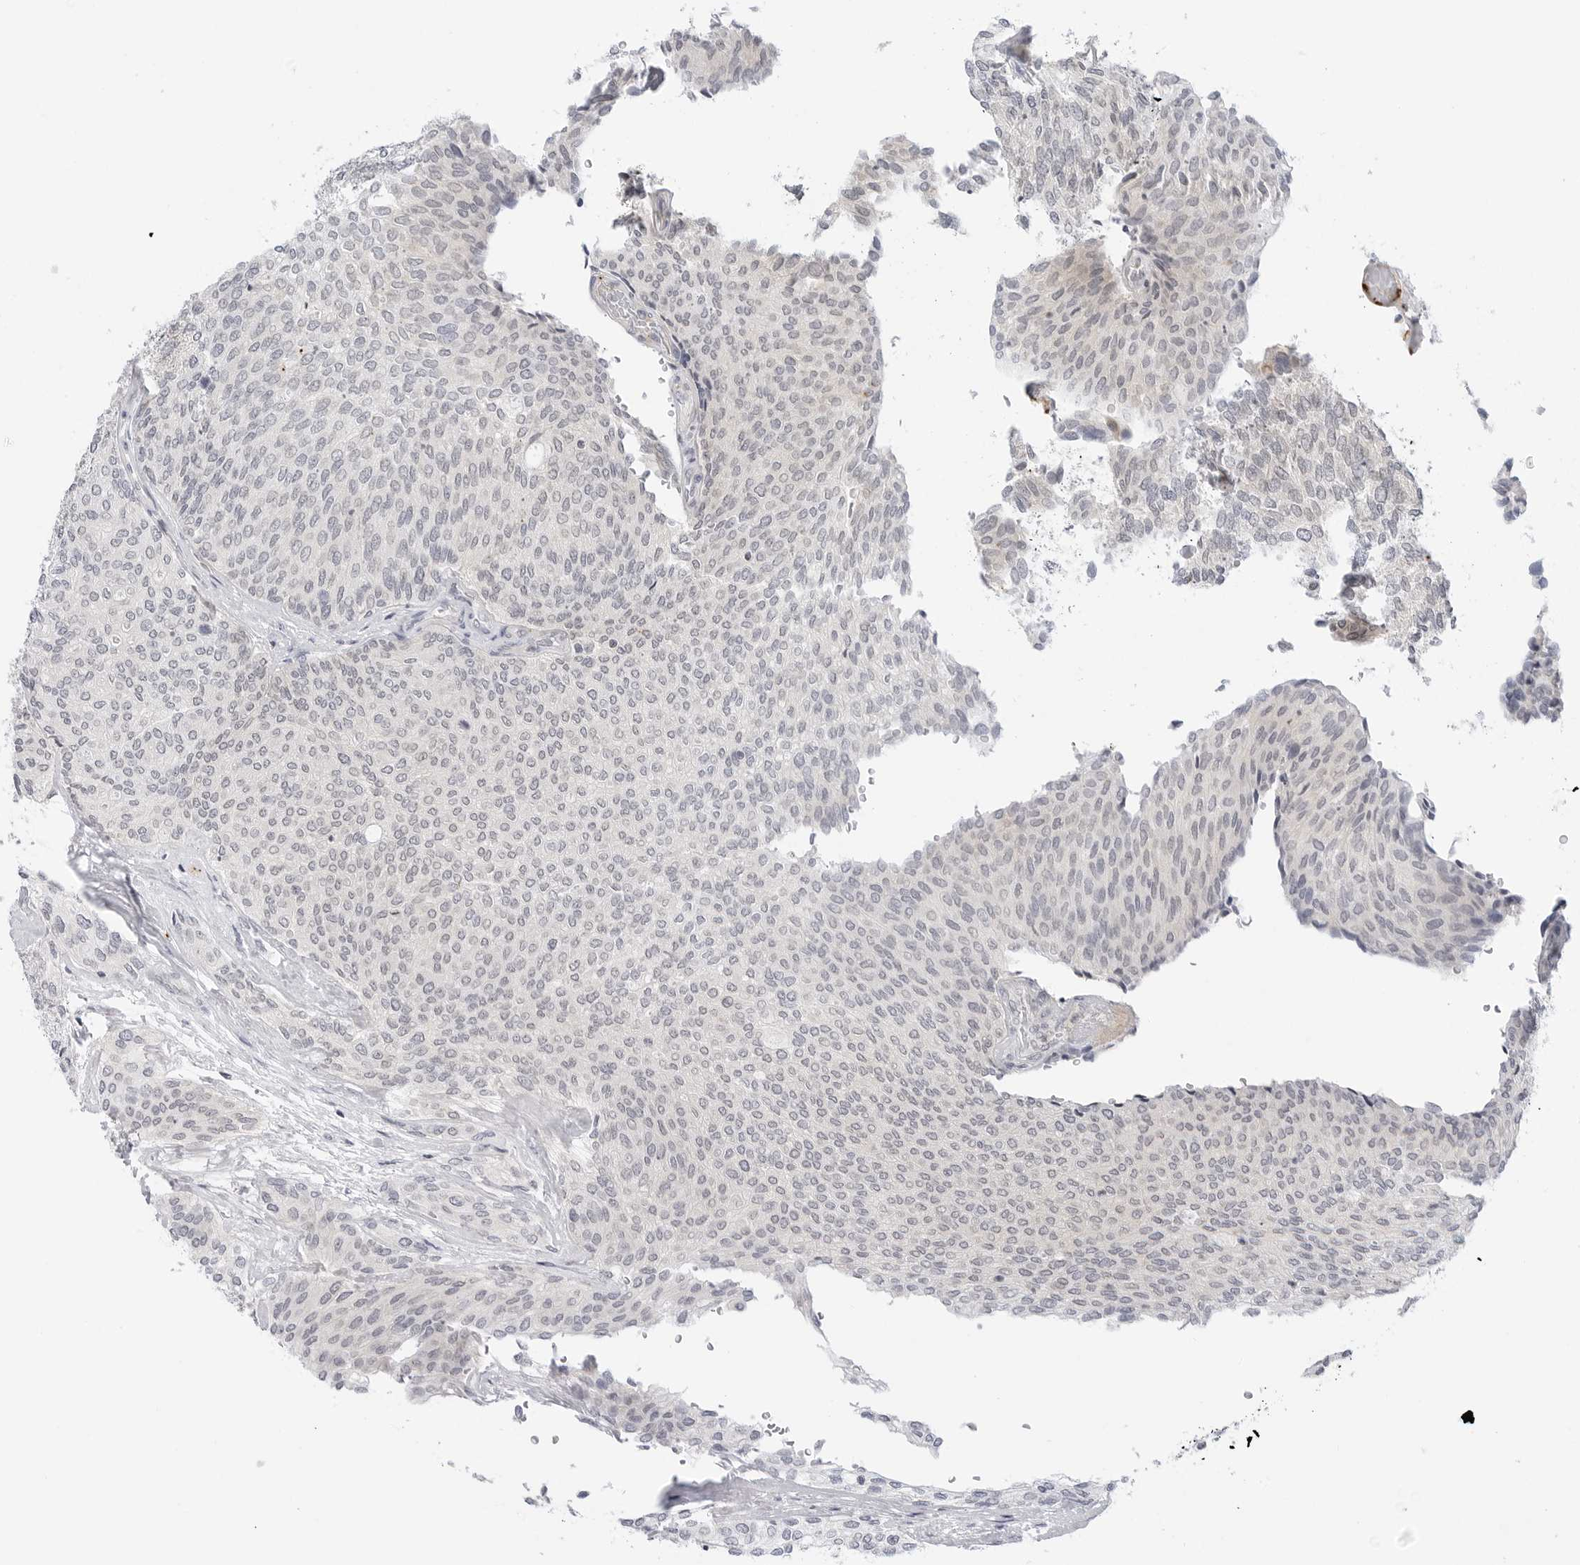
{"staining": {"intensity": "negative", "quantity": "none", "location": "none"}, "tissue": "urothelial cancer", "cell_type": "Tumor cells", "image_type": "cancer", "snomed": [{"axis": "morphology", "description": "Urothelial carcinoma, Low grade"}, {"axis": "topography", "description": "Urinary bladder"}], "caption": "This is an immunohistochemistry (IHC) image of human urothelial cancer. There is no expression in tumor cells.", "gene": "MAP2K5", "patient": {"sex": "female", "age": 79}}